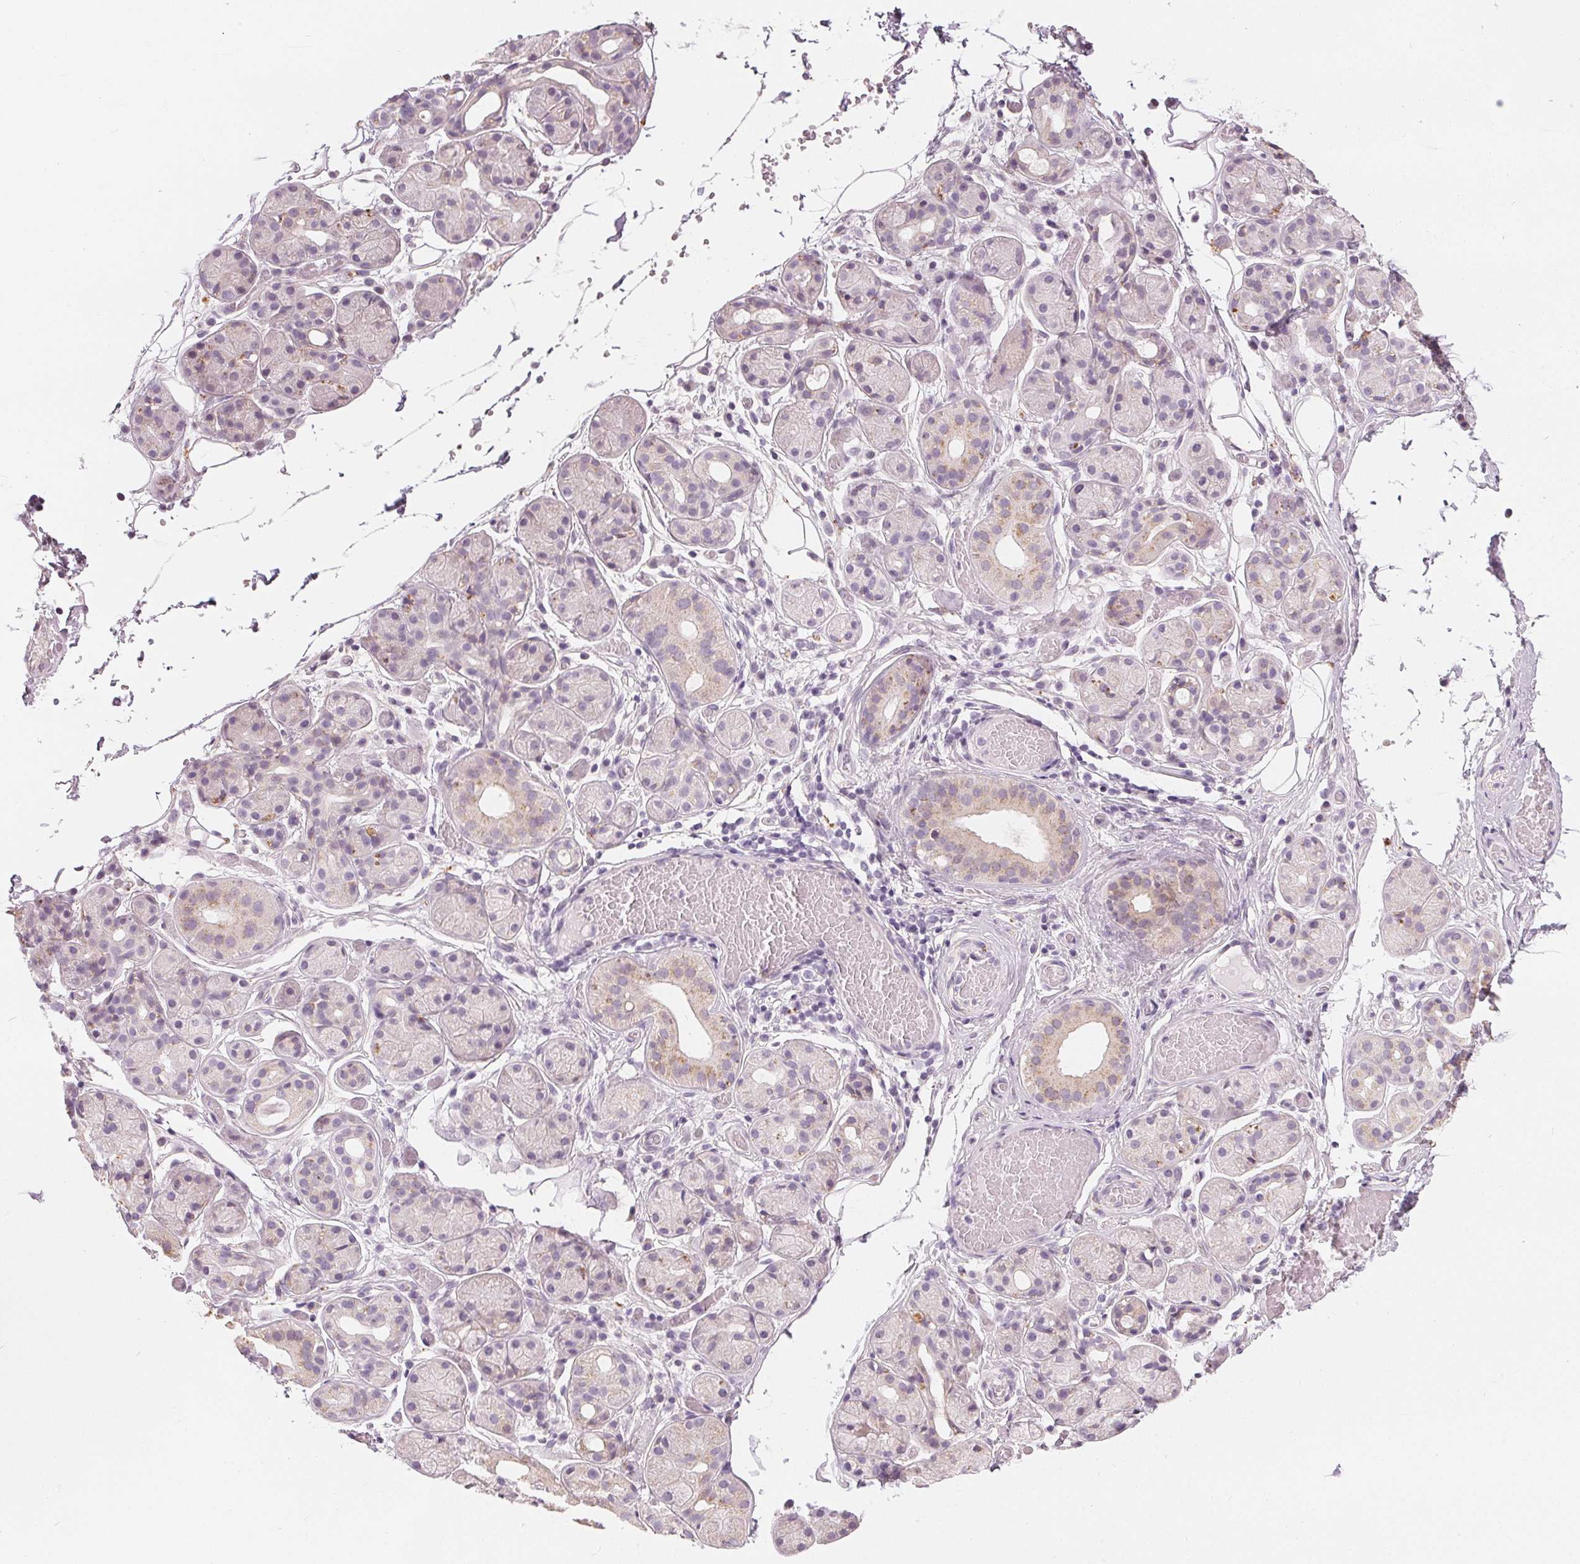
{"staining": {"intensity": "weak", "quantity": "<25%", "location": "cytoplasmic/membranous"}, "tissue": "salivary gland", "cell_type": "Glandular cells", "image_type": "normal", "snomed": [{"axis": "morphology", "description": "Normal tissue, NOS"}, {"axis": "topography", "description": "Salivary gland"}, {"axis": "topography", "description": "Peripheral nerve tissue"}], "caption": "This is an immunohistochemistry (IHC) photomicrograph of benign salivary gland. There is no positivity in glandular cells.", "gene": "HOPX", "patient": {"sex": "male", "age": 71}}